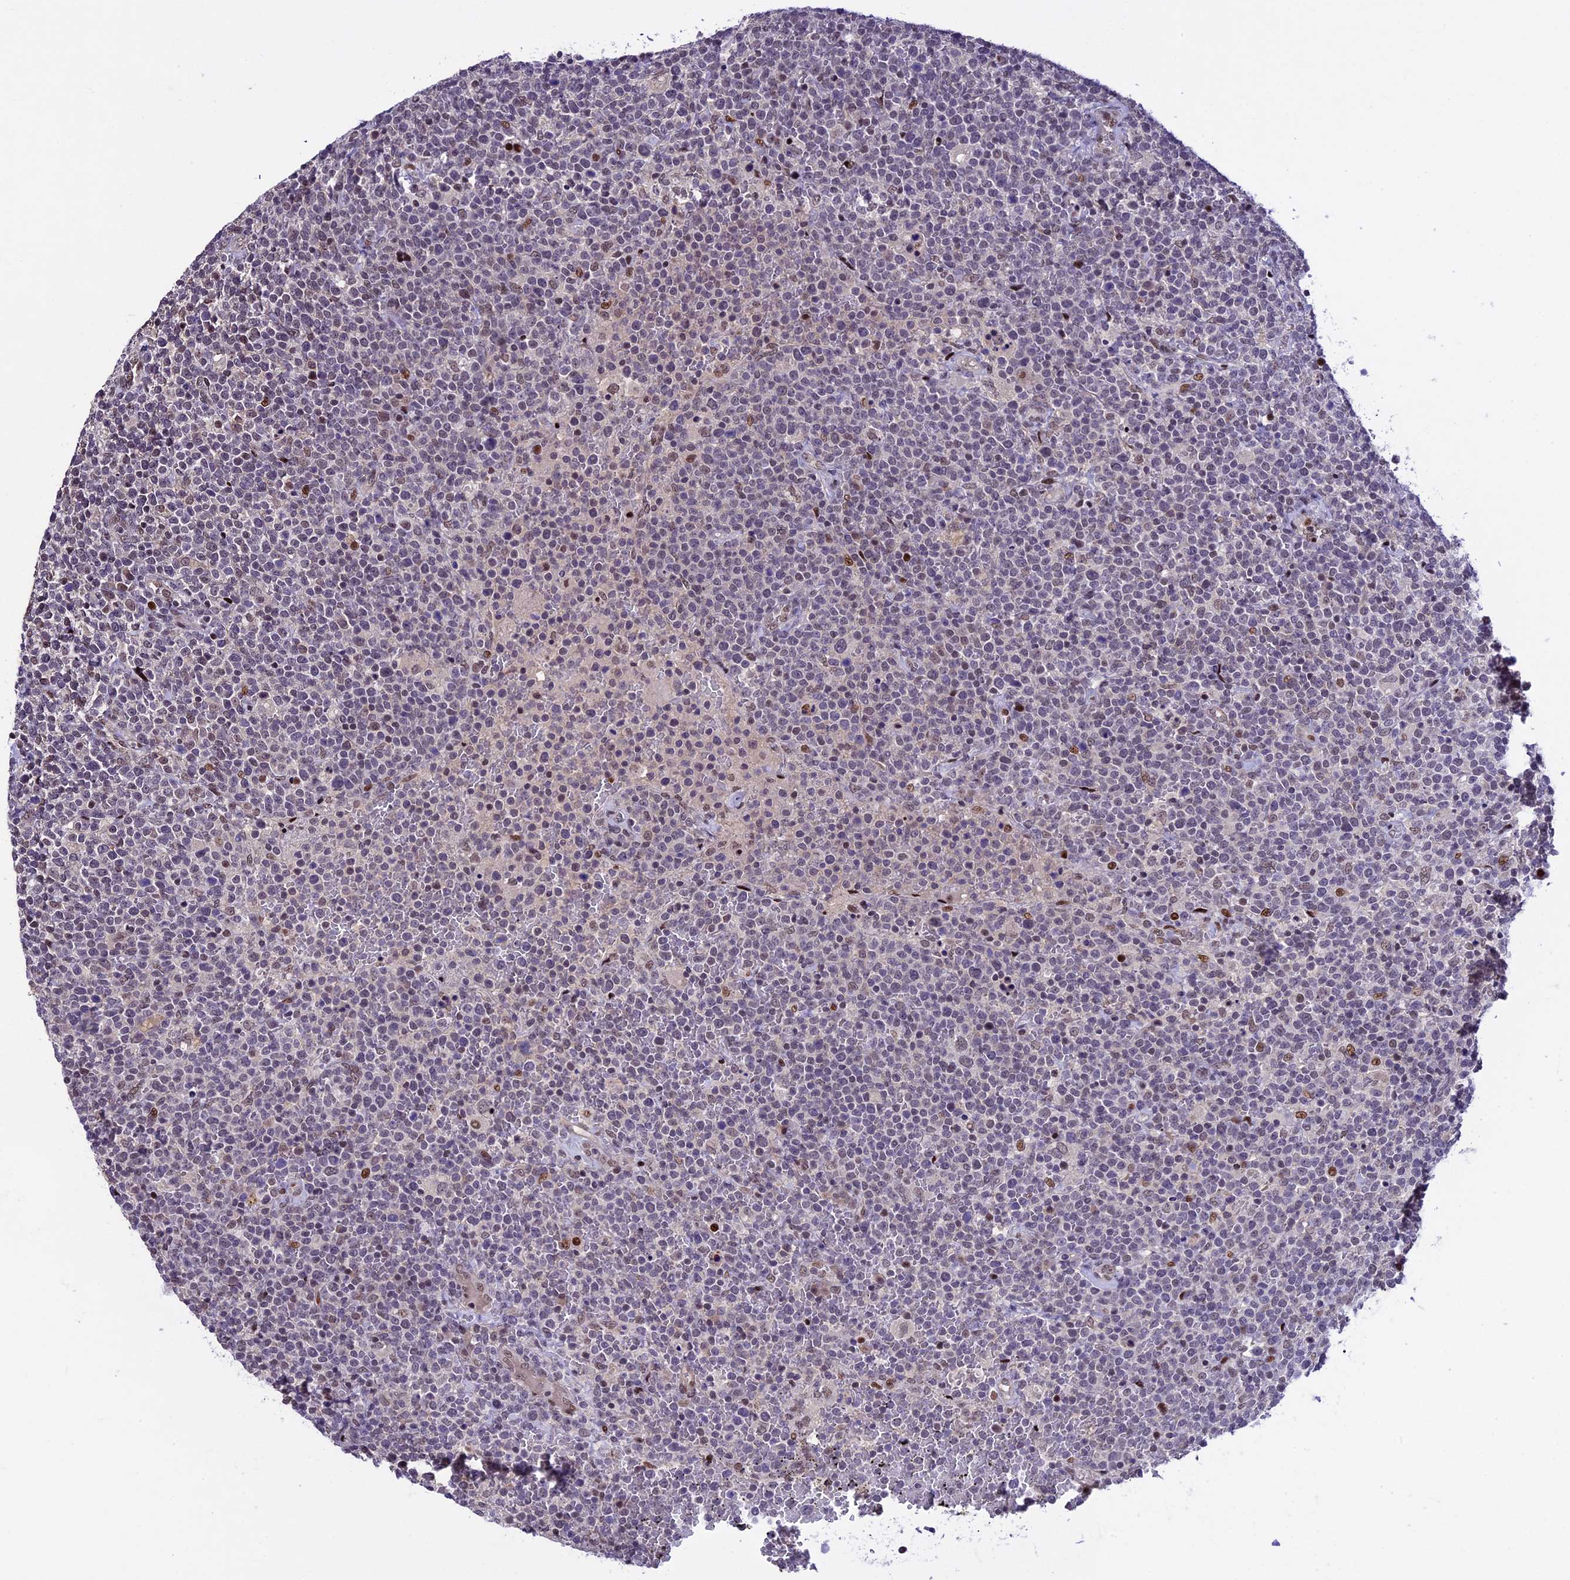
{"staining": {"intensity": "weak", "quantity": "<25%", "location": "nuclear"}, "tissue": "lymphoma", "cell_type": "Tumor cells", "image_type": "cancer", "snomed": [{"axis": "morphology", "description": "Malignant lymphoma, non-Hodgkin's type, High grade"}, {"axis": "topography", "description": "Lymph node"}], "caption": "Tumor cells show no significant staining in malignant lymphoma, non-Hodgkin's type (high-grade). Brightfield microscopy of immunohistochemistry (IHC) stained with DAB (3,3'-diaminobenzidine) (brown) and hematoxylin (blue), captured at high magnification.", "gene": "TCP11L2", "patient": {"sex": "male", "age": 61}}